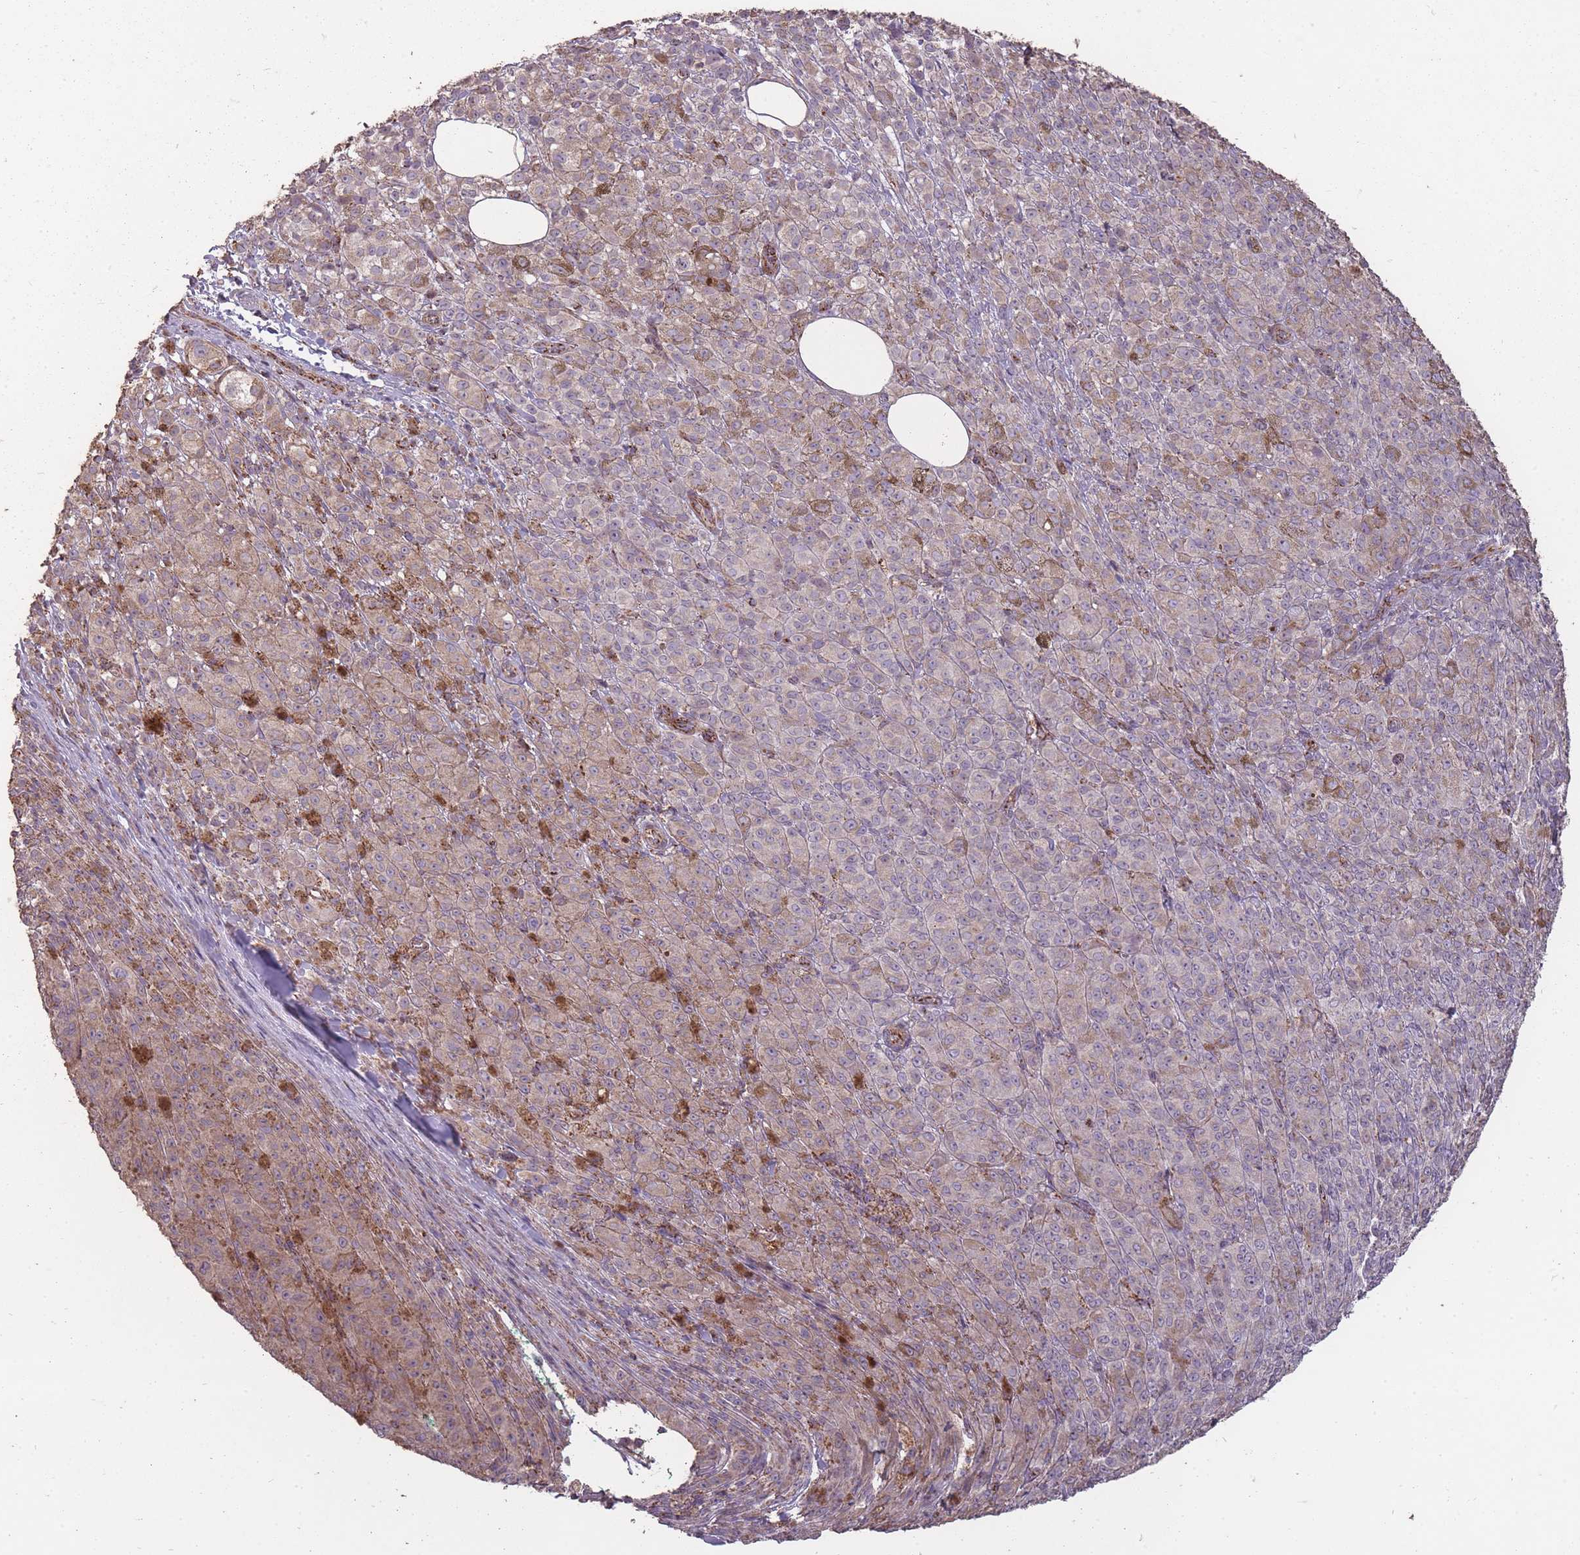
{"staining": {"intensity": "moderate", "quantity": "<25%", "location": "cytoplasmic/membranous"}, "tissue": "melanoma", "cell_type": "Tumor cells", "image_type": "cancer", "snomed": [{"axis": "morphology", "description": "Malignant melanoma, NOS"}, {"axis": "topography", "description": "Skin"}], "caption": "The photomicrograph demonstrates a brown stain indicating the presence of a protein in the cytoplasmic/membranous of tumor cells in malignant melanoma.", "gene": "CNOT8", "patient": {"sex": "female", "age": 52}}